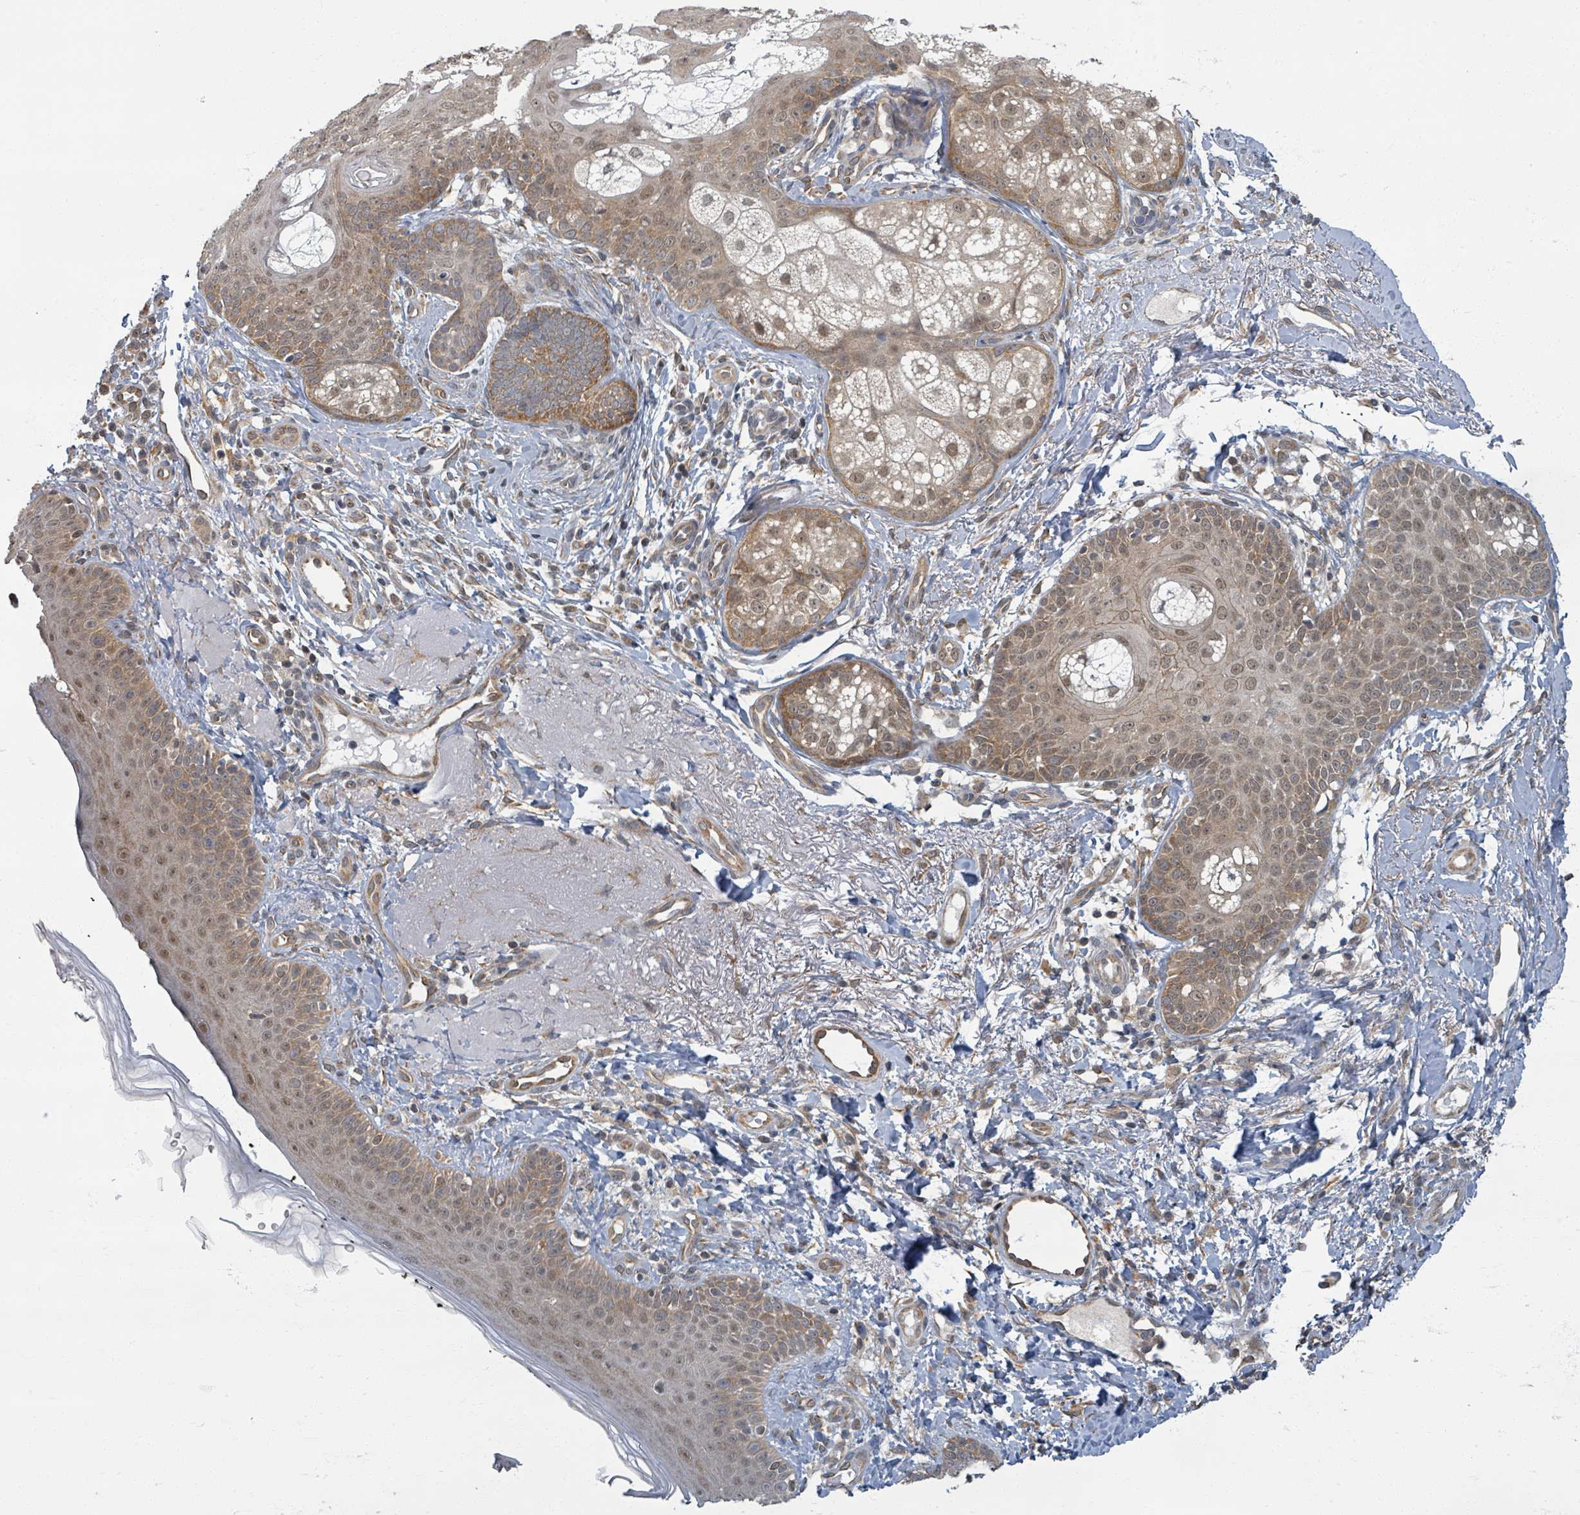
{"staining": {"intensity": "moderate", "quantity": ">75%", "location": "cytoplasmic/membranous,nuclear"}, "tissue": "skin", "cell_type": "Fibroblasts", "image_type": "normal", "snomed": [{"axis": "morphology", "description": "Normal tissue, NOS"}, {"axis": "topography", "description": "Skin"}], "caption": "DAB (3,3'-diaminobenzidine) immunohistochemical staining of benign skin shows moderate cytoplasmic/membranous,nuclear protein positivity in approximately >75% of fibroblasts.", "gene": "INTS15", "patient": {"sex": "male", "age": 57}}